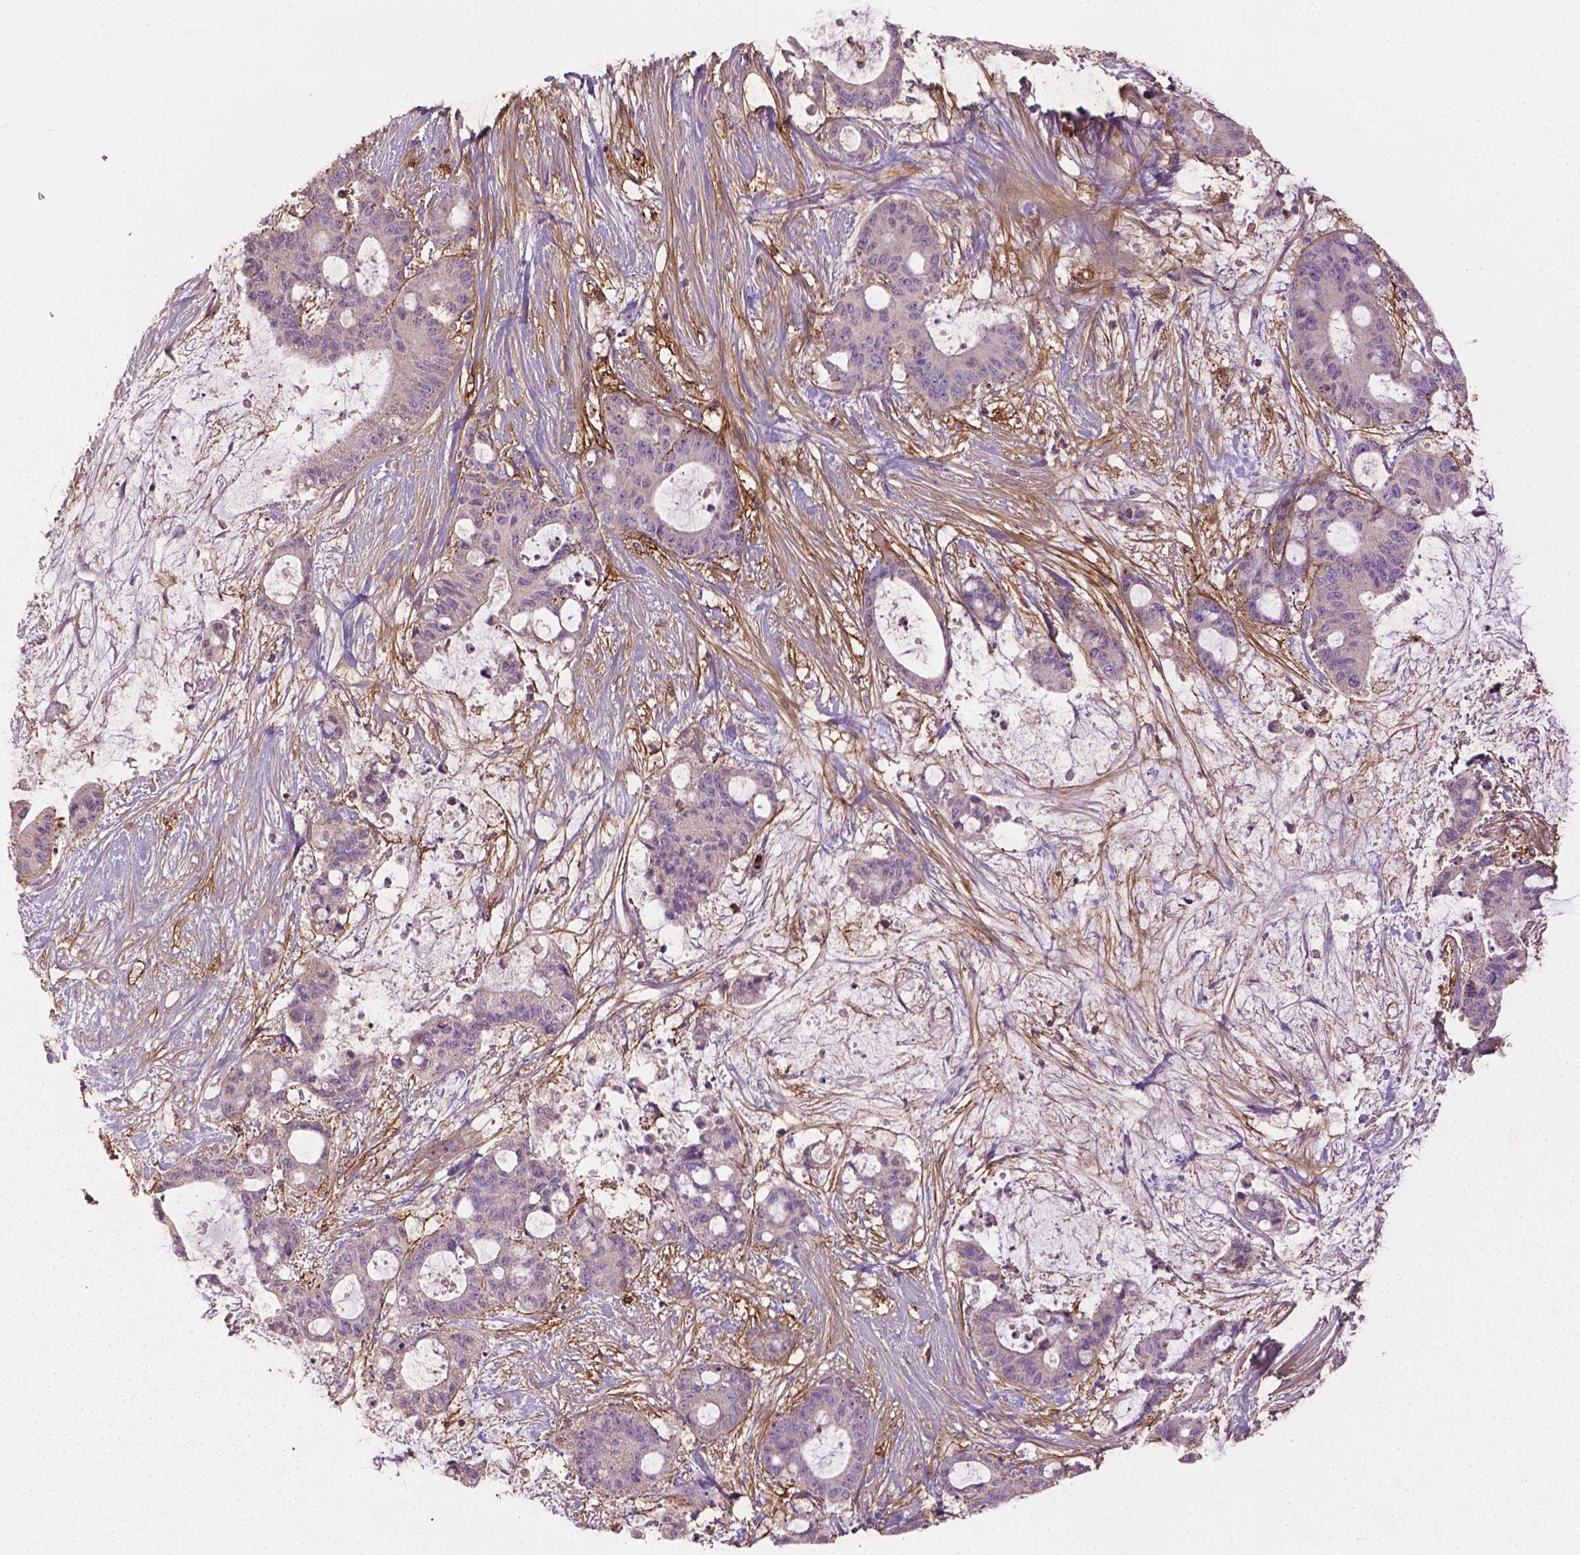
{"staining": {"intensity": "negative", "quantity": "none", "location": "none"}, "tissue": "liver cancer", "cell_type": "Tumor cells", "image_type": "cancer", "snomed": [{"axis": "morphology", "description": "Normal tissue, NOS"}, {"axis": "morphology", "description": "Cholangiocarcinoma"}, {"axis": "topography", "description": "Liver"}, {"axis": "topography", "description": "Peripheral nerve tissue"}], "caption": "A micrograph of cholangiocarcinoma (liver) stained for a protein demonstrates no brown staining in tumor cells. (DAB immunohistochemistry visualized using brightfield microscopy, high magnification).", "gene": "LRRC3C", "patient": {"sex": "female", "age": 73}}